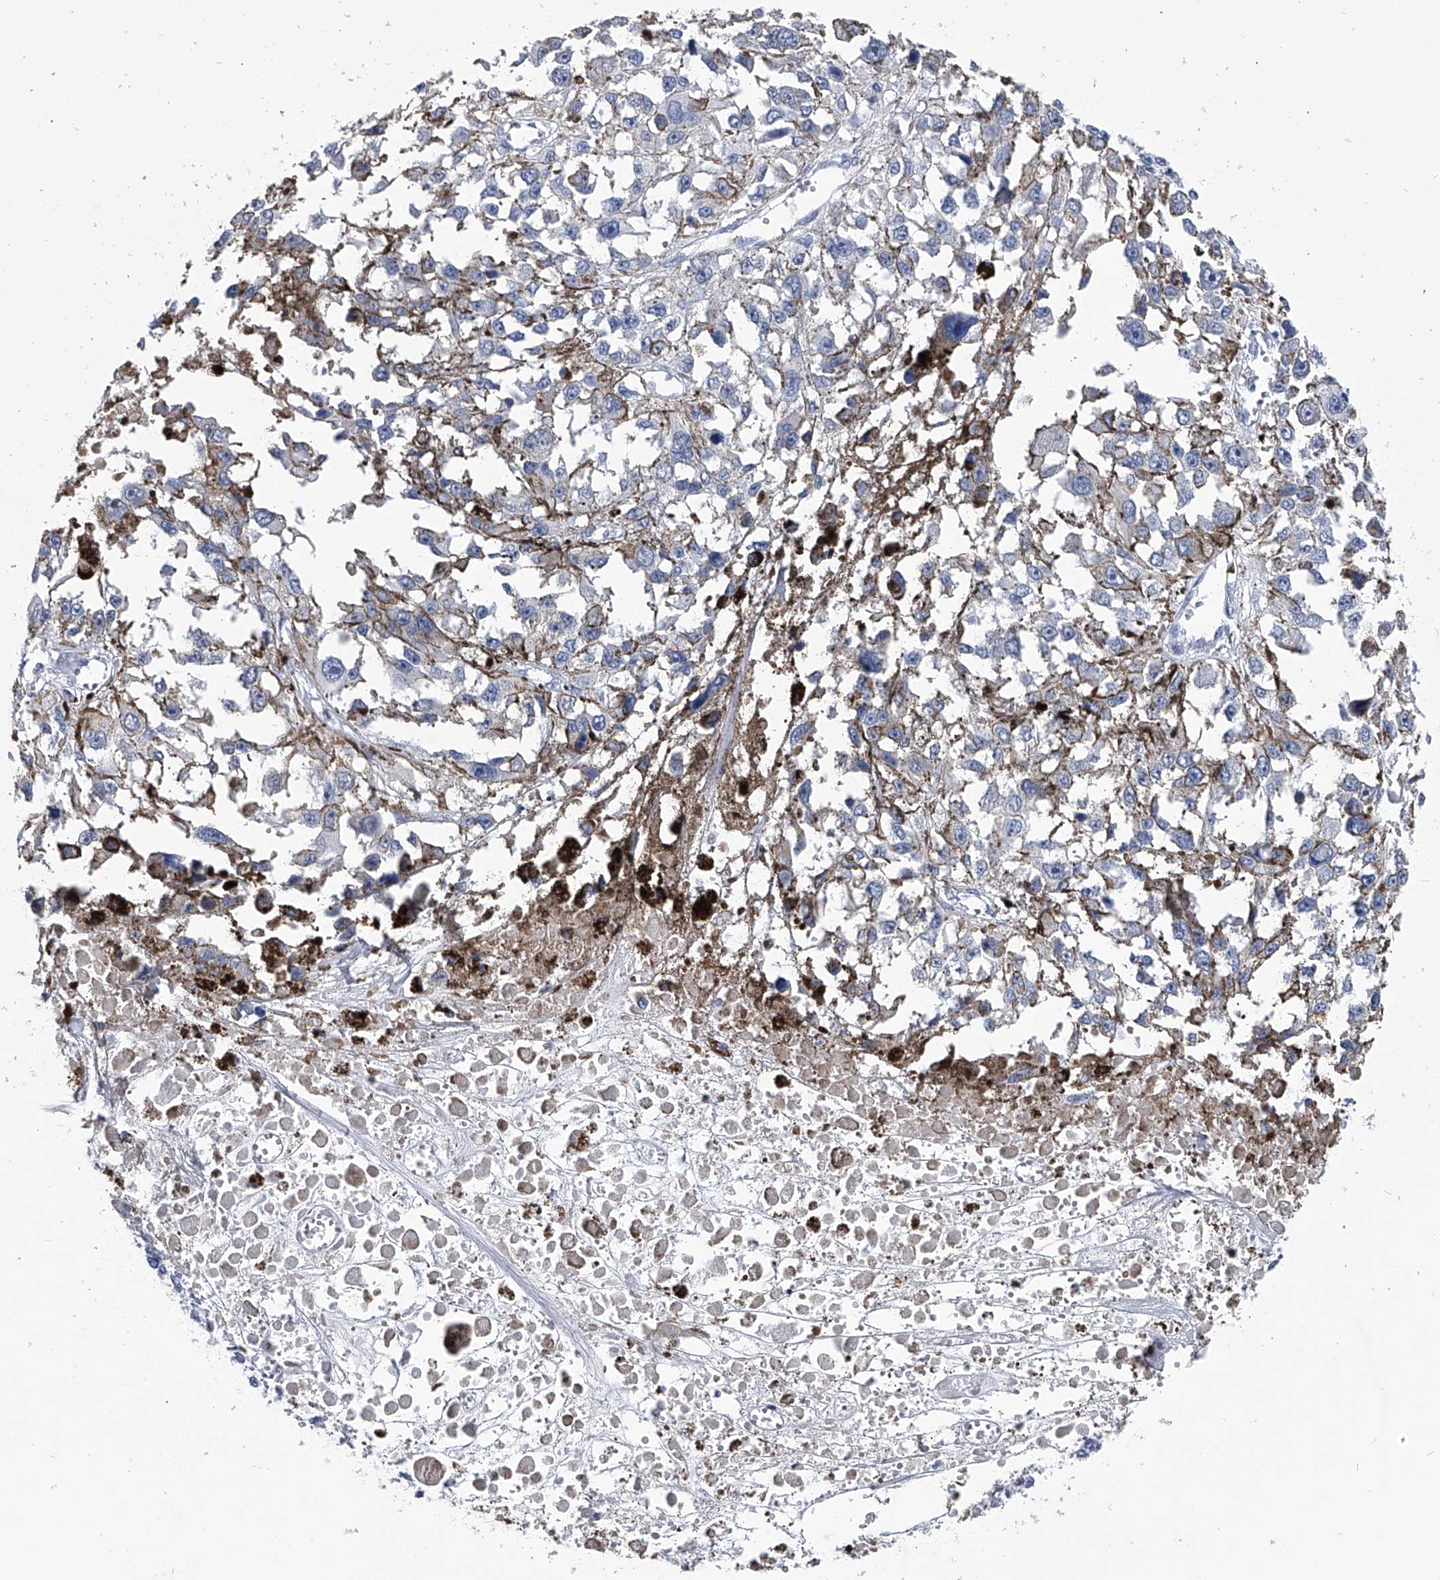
{"staining": {"intensity": "negative", "quantity": "none", "location": "none"}, "tissue": "melanoma", "cell_type": "Tumor cells", "image_type": "cancer", "snomed": [{"axis": "morphology", "description": "Malignant melanoma, Metastatic site"}, {"axis": "topography", "description": "Lymph node"}], "caption": "Malignant melanoma (metastatic site) was stained to show a protein in brown. There is no significant expression in tumor cells.", "gene": "PDXK", "patient": {"sex": "male", "age": 59}}